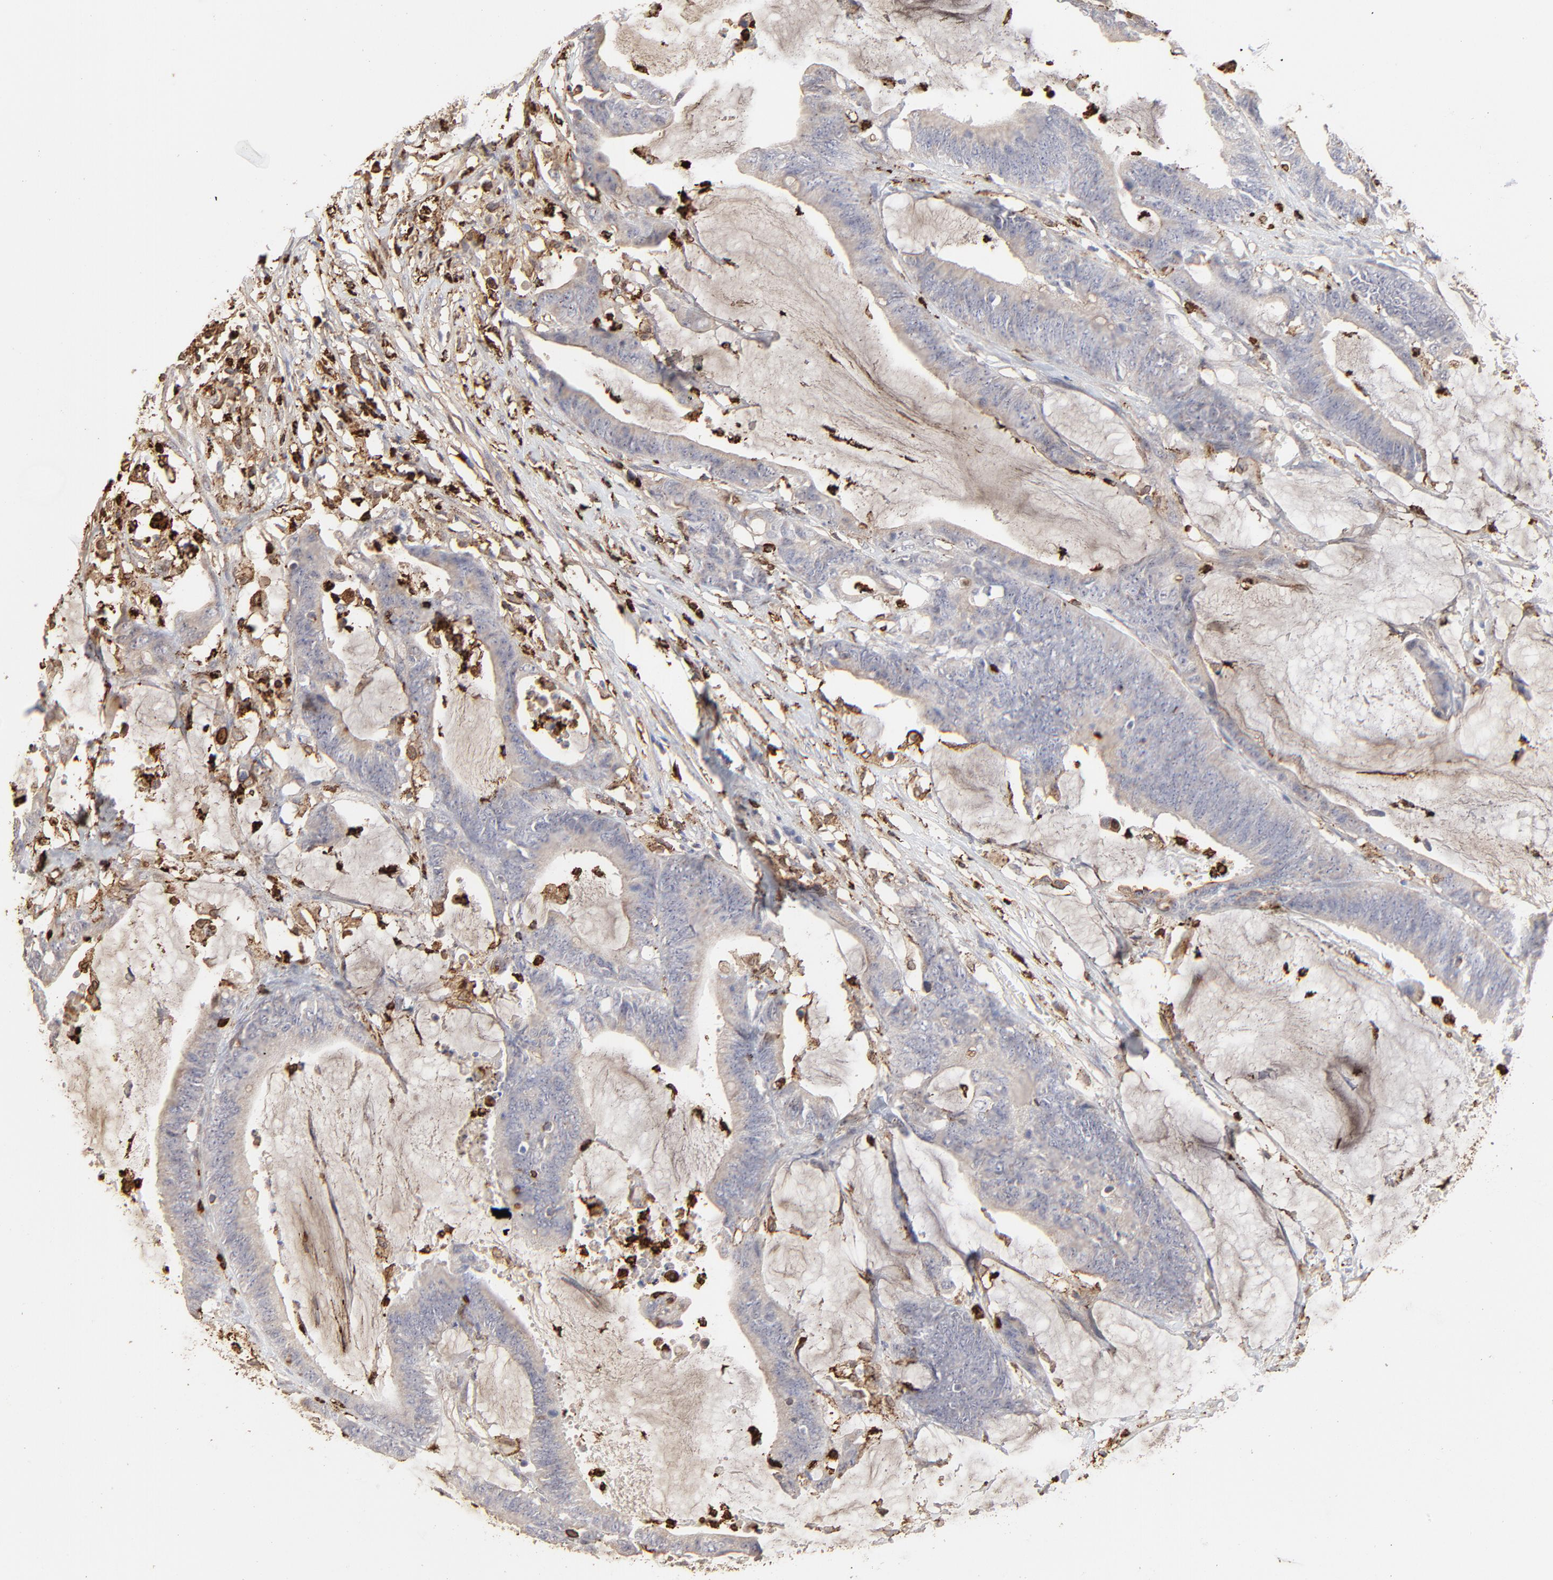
{"staining": {"intensity": "weak", "quantity": ">75%", "location": "cytoplasmic/membranous"}, "tissue": "colorectal cancer", "cell_type": "Tumor cells", "image_type": "cancer", "snomed": [{"axis": "morphology", "description": "Adenocarcinoma, NOS"}, {"axis": "topography", "description": "Rectum"}], "caption": "Protein analysis of colorectal cancer (adenocarcinoma) tissue demonstrates weak cytoplasmic/membranous staining in about >75% of tumor cells.", "gene": "SLC6A14", "patient": {"sex": "female", "age": 66}}